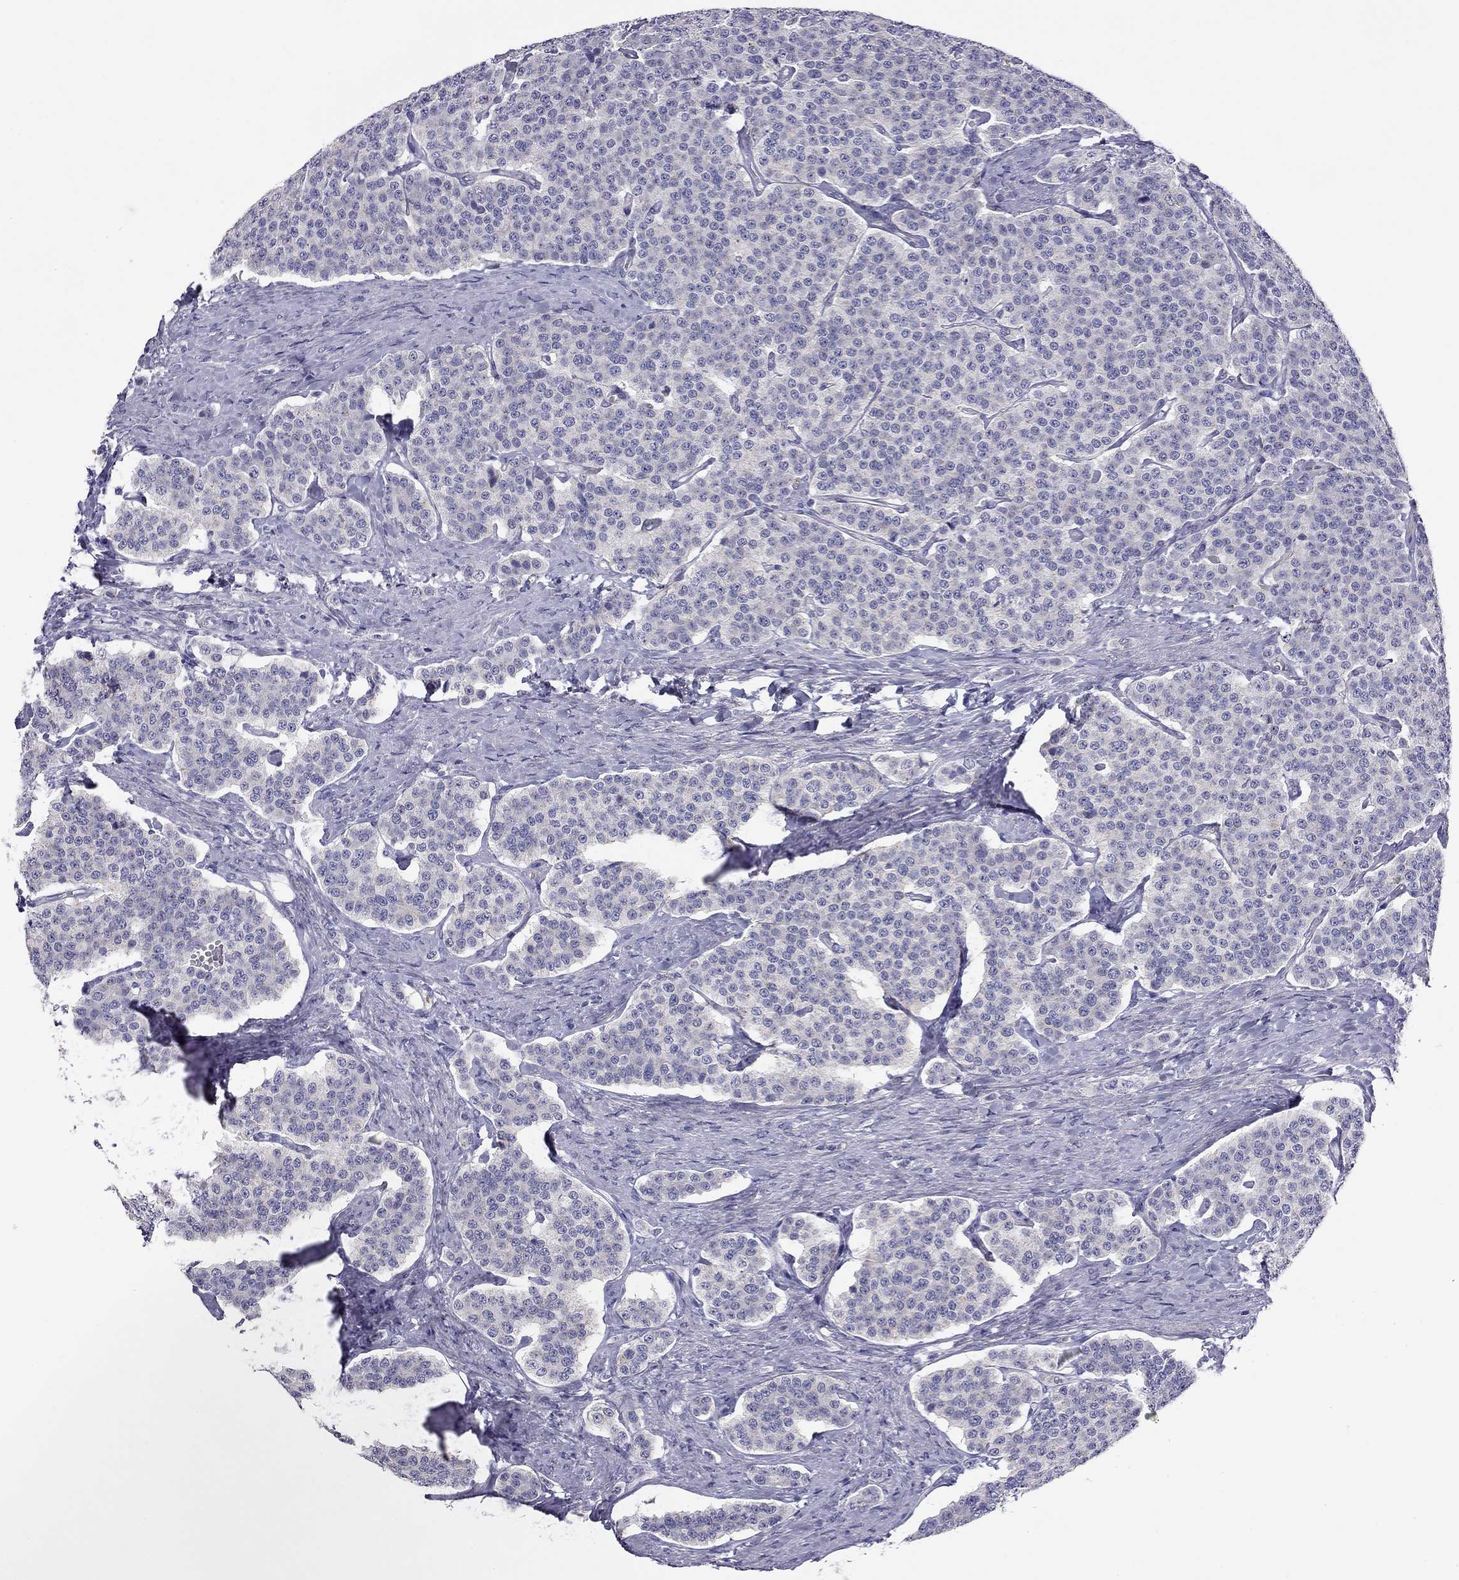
{"staining": {"intensity": "negative", "quantity": "none", "location": "none"}, "tissue": "carcinoid", "cell_type": "Tumor cells", "image_type": "cancer", "snomed": [{"axis": "morphology", "description": "Carcinoid, malignant, NOS"}, {"axis": "topography", "description": "Small intestine"}], "caption": "Tumor cells are negative for protein expression in human carcinoid.", "gene": "RTL1", "patient": {"sex": "female", "age": 58}}